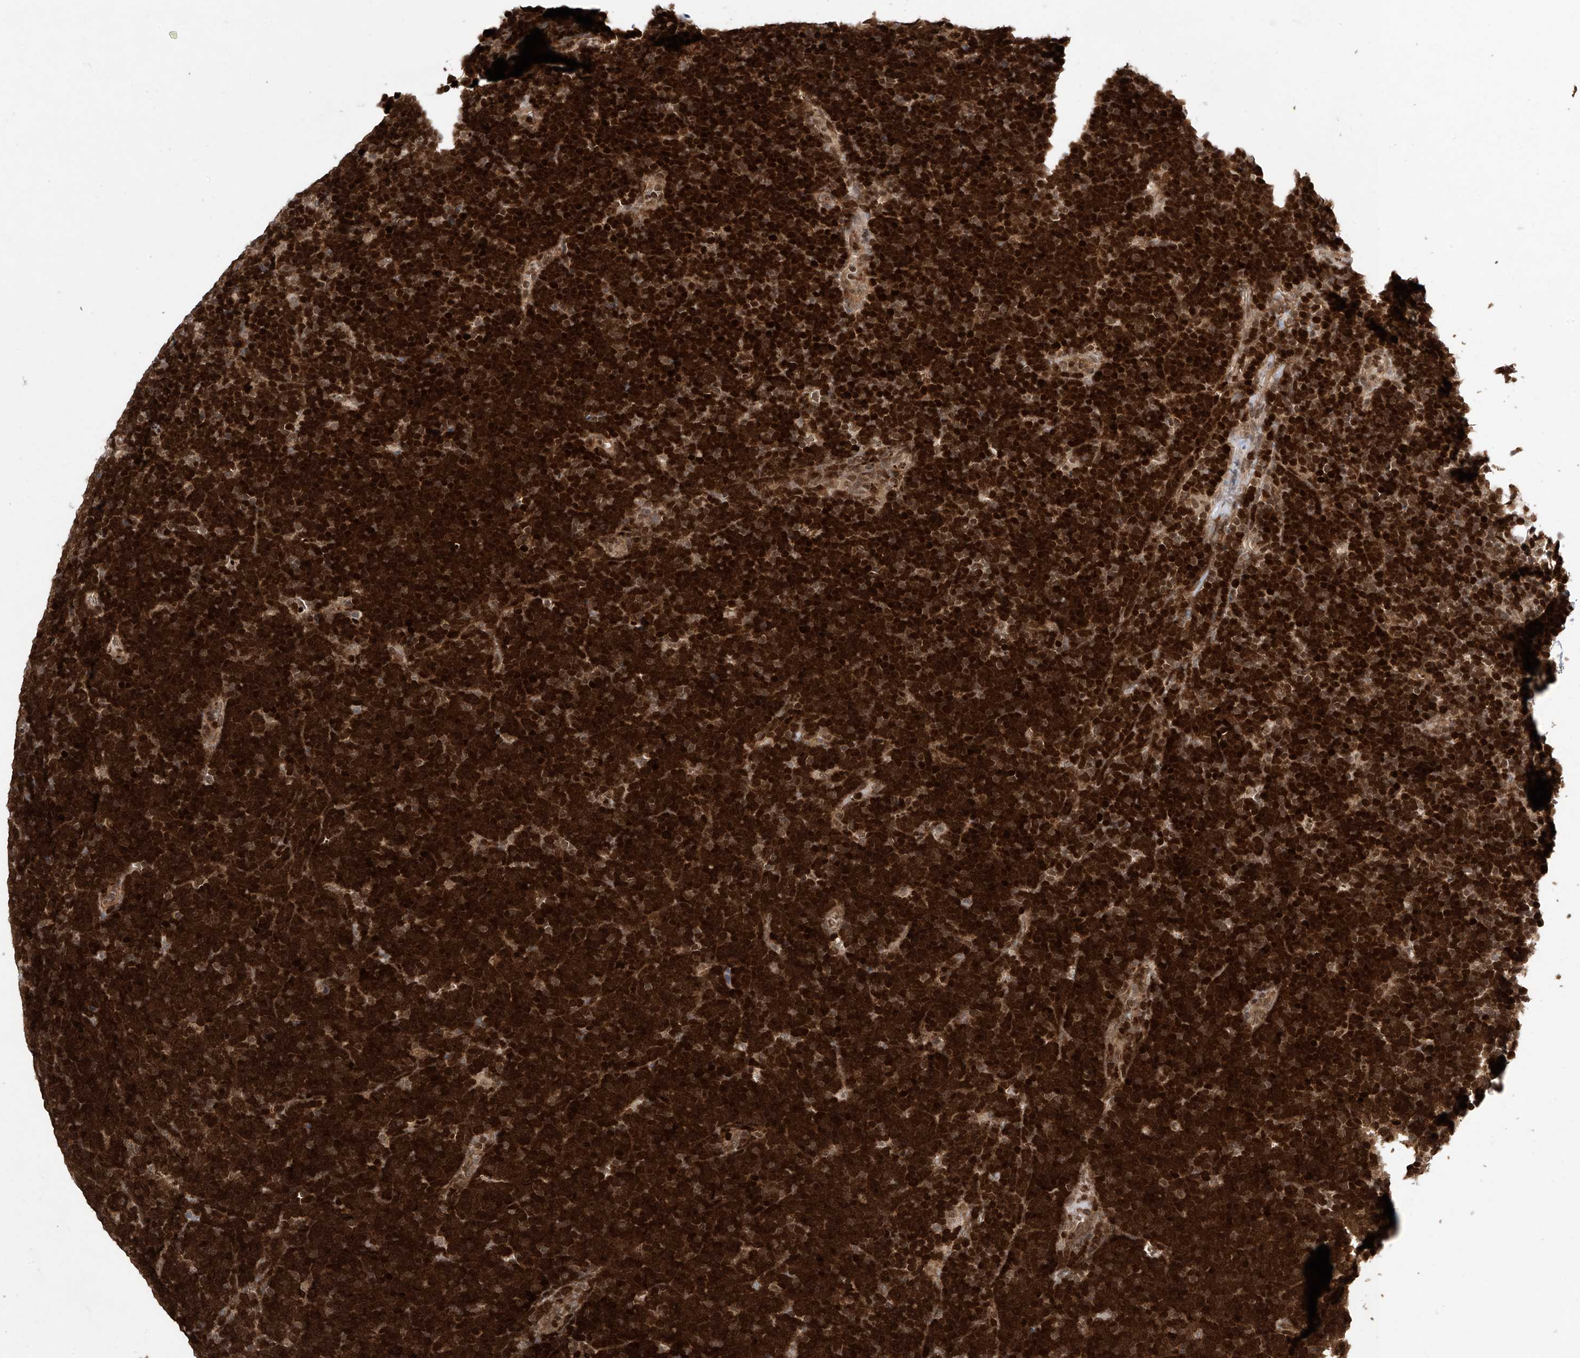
{"staining": {"intensity": "strong", "quantity": ">75%", "location": "nuclear"}, "tissue": "lymphoma", "cell_type": "Tumor cells", "image_type": "cancer", "snomed": [{"axis": "morphology", "description": "Malignant lymphoma, non-Hodgkin's type, High grade"}, {"axis": "topography", "description": "Lymph node"}], "caption": "Tumor cells reveal high levels of strong nuclear staining in about >75% of cells in human lymphoma. The staining was performed using DAB (3,3'-diaminobenzidine), with brown indicating positive protein expression. Nuclei are stained blue with hematoxylin.", "gene": "DNAJC9", "patient": {"sex": "male", "age": 13}}